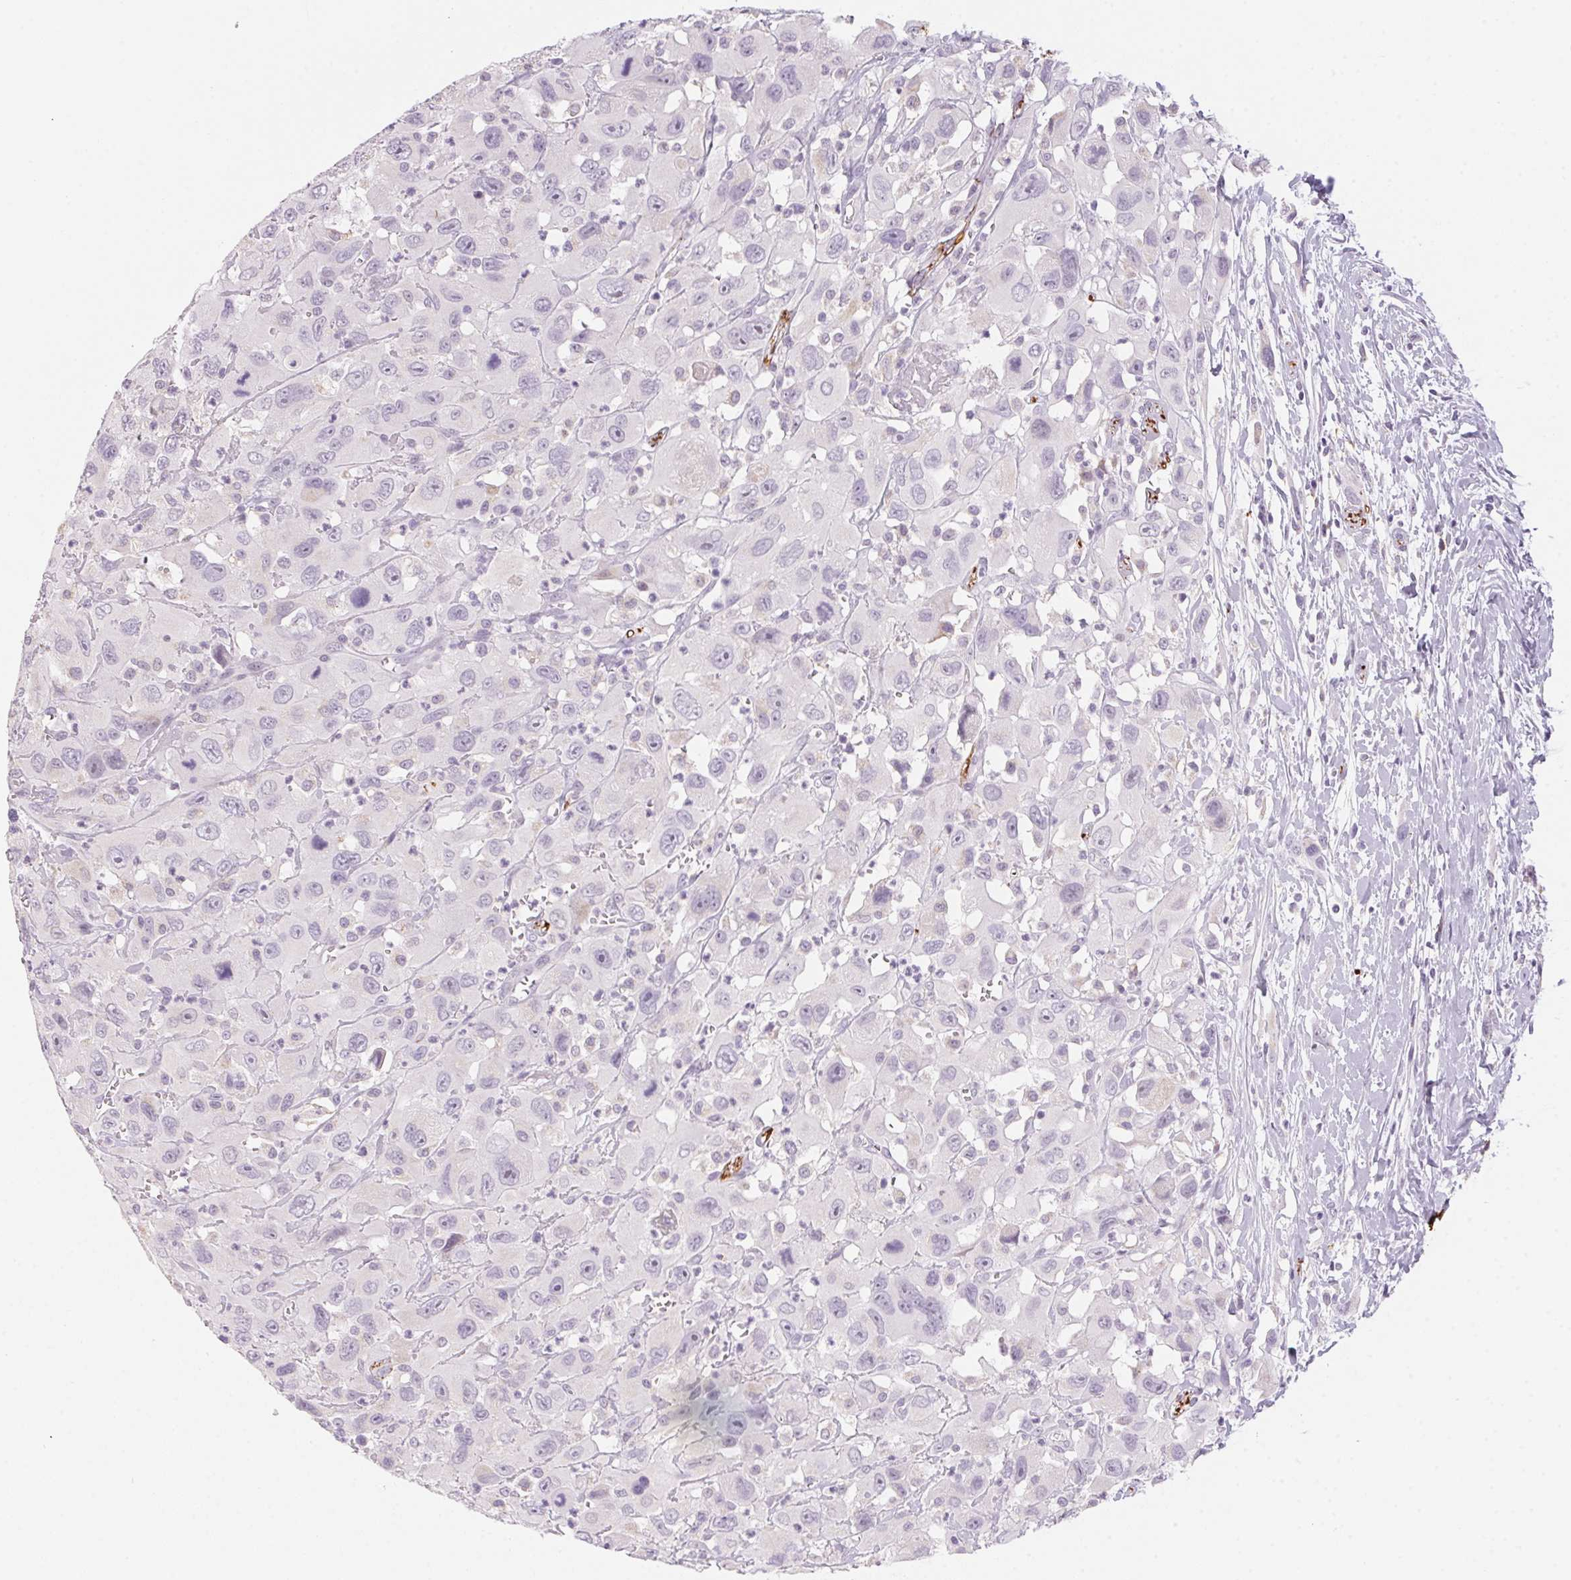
{"staining": {"intensity": "negative", "quantity": "none", "location": "none"}, "tissue": "head and neck cancer", "cell_type": "Tumor cells", "image_type": "cancer", "snomed": [{"axis": "morphology", "description": "Squamous cell carcinoma, NOS"}, {"axis": "morphology", "description": "Squamous cell carcinoma, metastatic, NOS"}, {"axis": "topography", "description": "Oral tissue"}, {"axis": "topography", "description": "Head-Neck"}], "caption": "A high-resolution photomicrograph shows IHC staining of head and neck cancer, which displays no significant positivity in tumor cells.", "gene": "PRPH", "patient": {"sex": "female", "age": 85}}